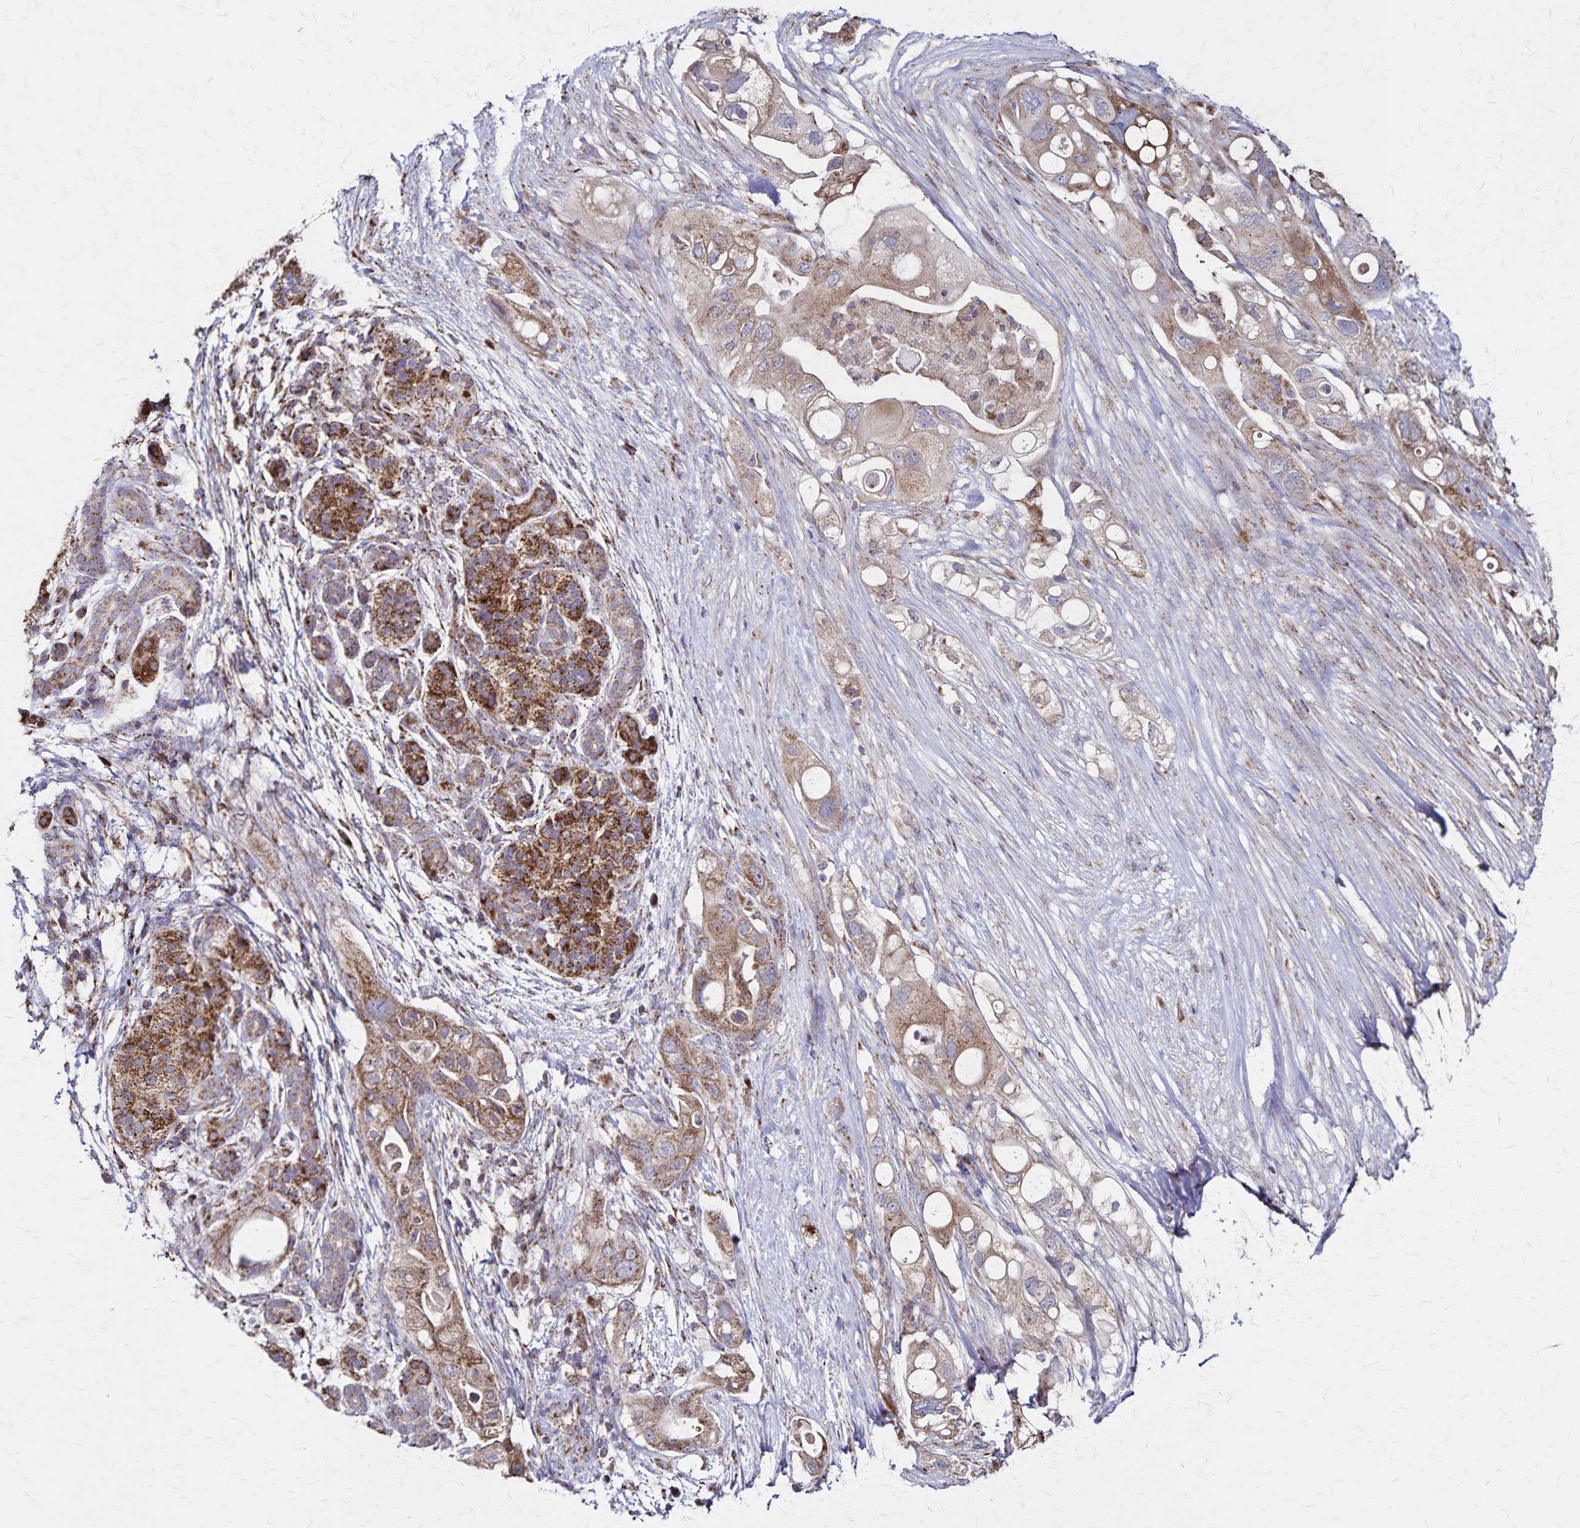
{"staining": {"intensity": "moderate", "quantity": ">75%", "location": "cytoplasmic/membranous"}, "tissue": "pancreatic cancer", "cell_type": "Tumor cells", "image_type": "cancer", "snomed": [{"axis": "morphology", "description": "Adenocarcinoma, NOS"}, {"axis": "topography", "description": "Pancreas"}], "caption": "Immunohistochemical staining of pancreatic cancer (adenocarcinoma) displays medium levels of moderate cytoplasmic/membranous protein positivity in about >75% of tumor cells. (brown staining indicates protein expression, while blue staining denotes nuclei).", "gene": "NFS1", "patient": {"sex": "female", "age": 72}}